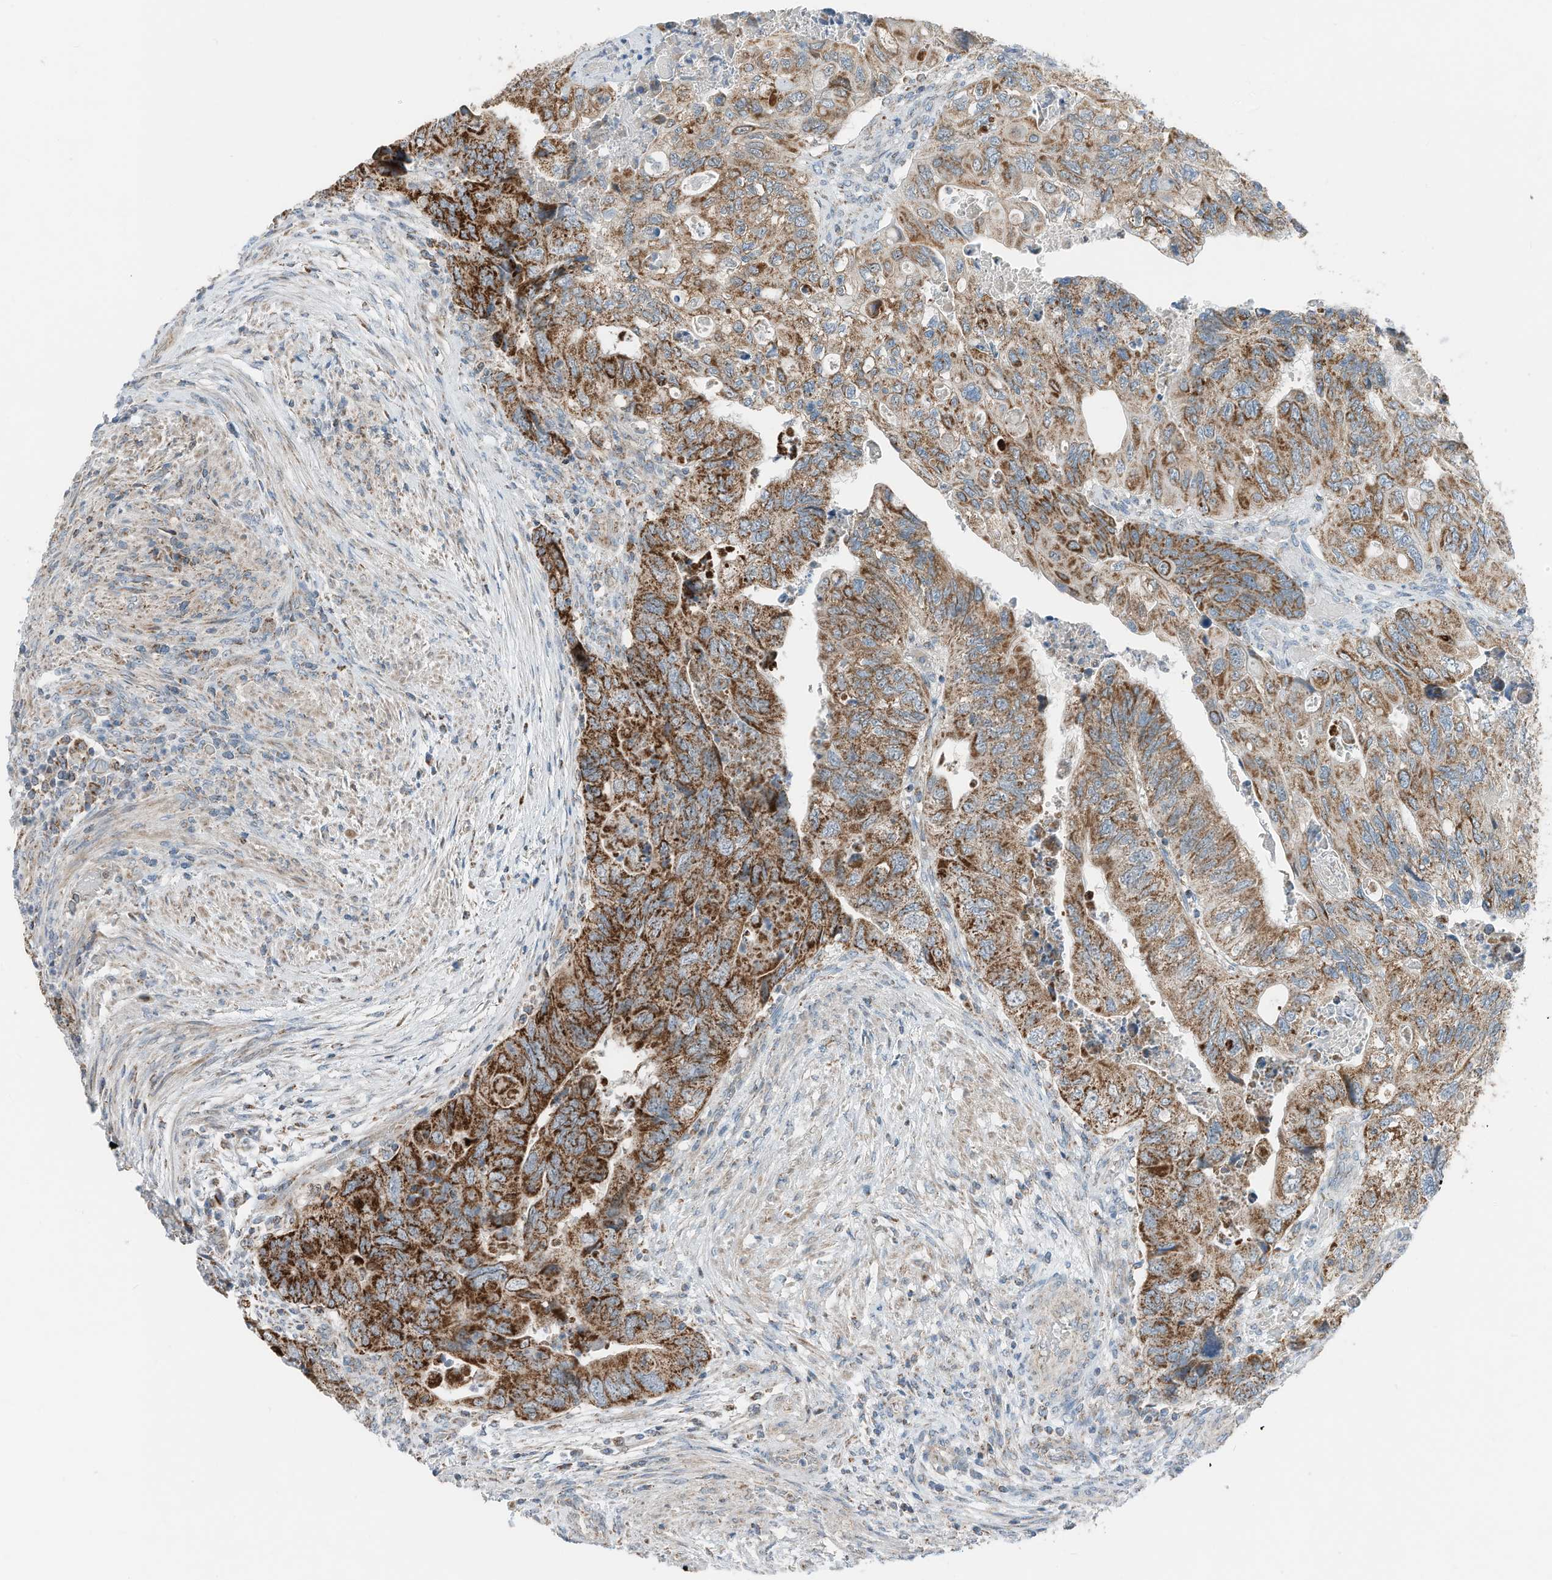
{"staining": {"intensity": "strong", "quantity": ">75%", "location": "cytoplasmic/membranous"}, "tissue": "colorectal cancer", "cell_type": "Tumor cells", "image_type": "cancer", "snomed": [{"axis": "morphology", "description": "Adenocarcinoma, NOS"}, {"axis": "topography", "description": "Rectum"}], "caption": "Colorectal cancer (adenocarcinoma) was stained to show a protein in brown. There is high levels of strong cytoplasmic/membranous staining in about >75% of tumor cells.", "gene": "RMND1", "patient": {"sex": "male", "age": 63}}